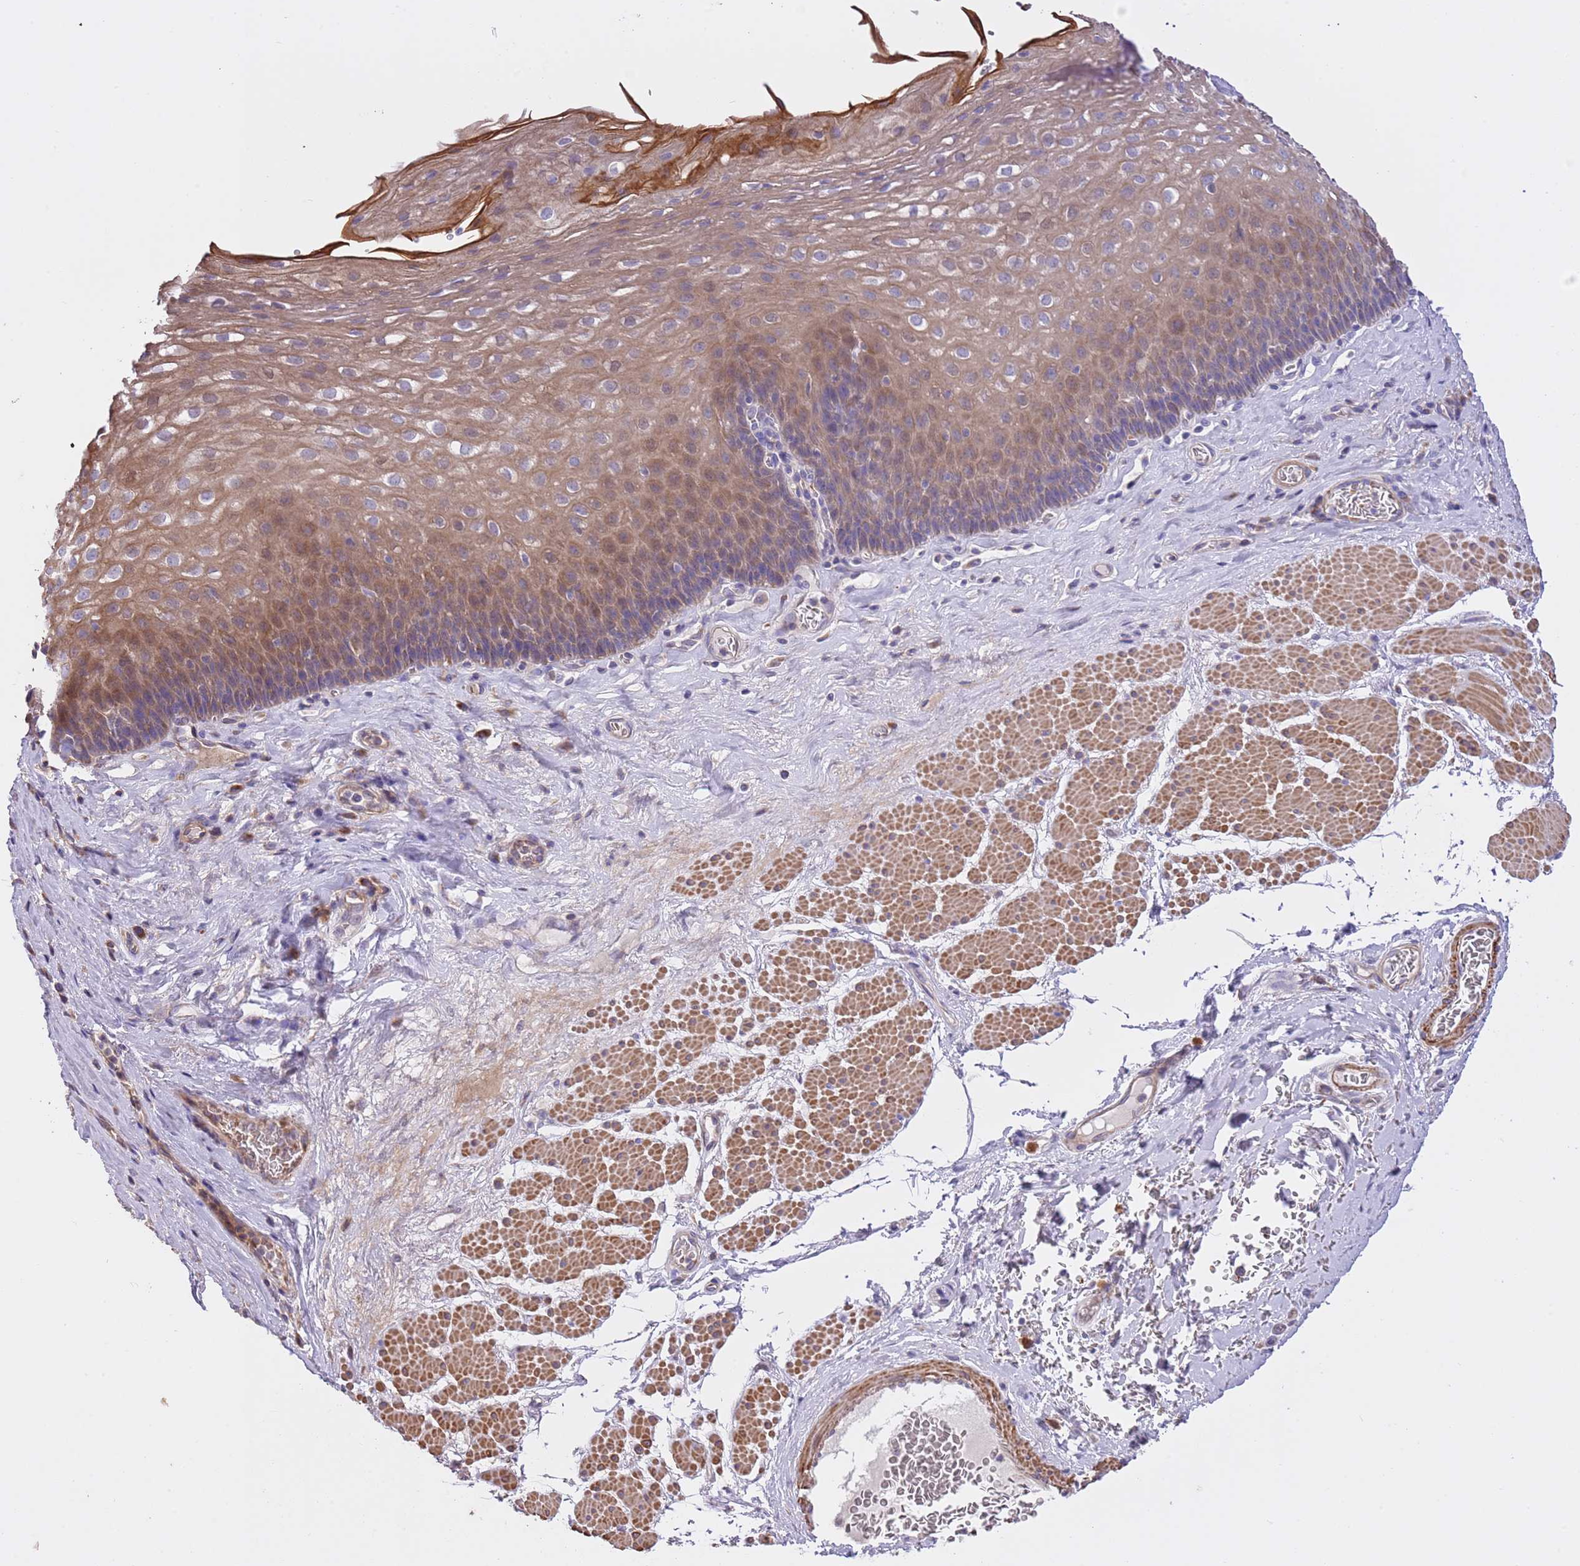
{"staining": {"intensity": "moderate", "quantity": "25%-75%", "location": "cytoplasmic/membranous"}, "tissue": "esophagus", "cell_type": "Squamous epithelial cells", "image_type": "normal", "snomed": [{"axis": "morphology", "description": "Normal tissue, NOS"}, {"axis": "topography", "description": "Esophagus"}], "caption": "The micrograph shows staining of benign esophagus, revealing moderate cytoplasmic/membranous protein positivity (brown color) within squamous epithelial cells.", "gene": "PIGA", "patient": {"sex": "female", "age": 66}}